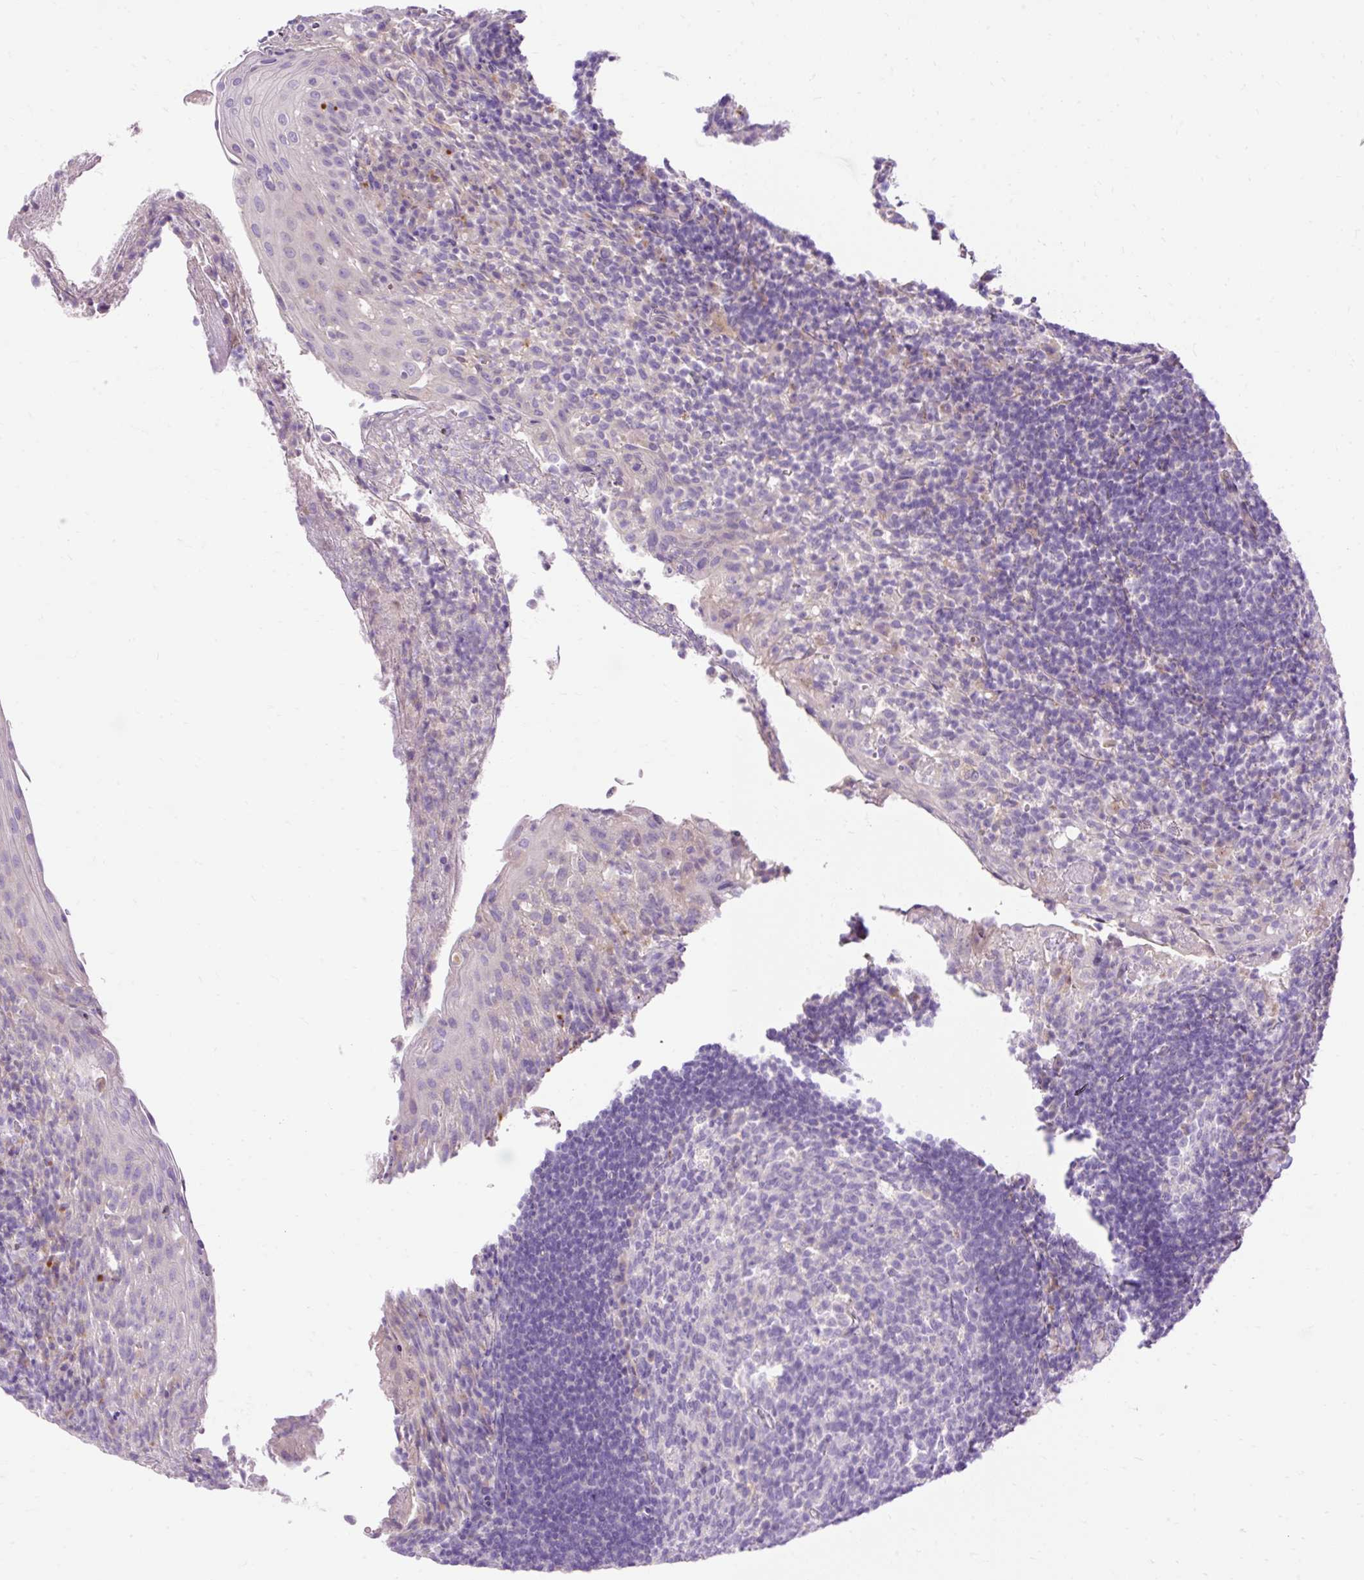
{"staining": {"intensity": "negative", "quantity": "none", "location": "none"}, "tissue": "tonsil", "cell_type": "Germinal center cells", "image_type": "normal", "snomed": [{"axis": "morphology", "description": "Normal tissue, NOS"}, {"axis": "topography", "description": "Tonsil"}], "caption": "This is an immunohistochemistry histopathology image of unremarkable tonsil. There is no positivity in germinal center cells.", "gene": "HEXB", "patient": {"sex": "female", "age": 10}}